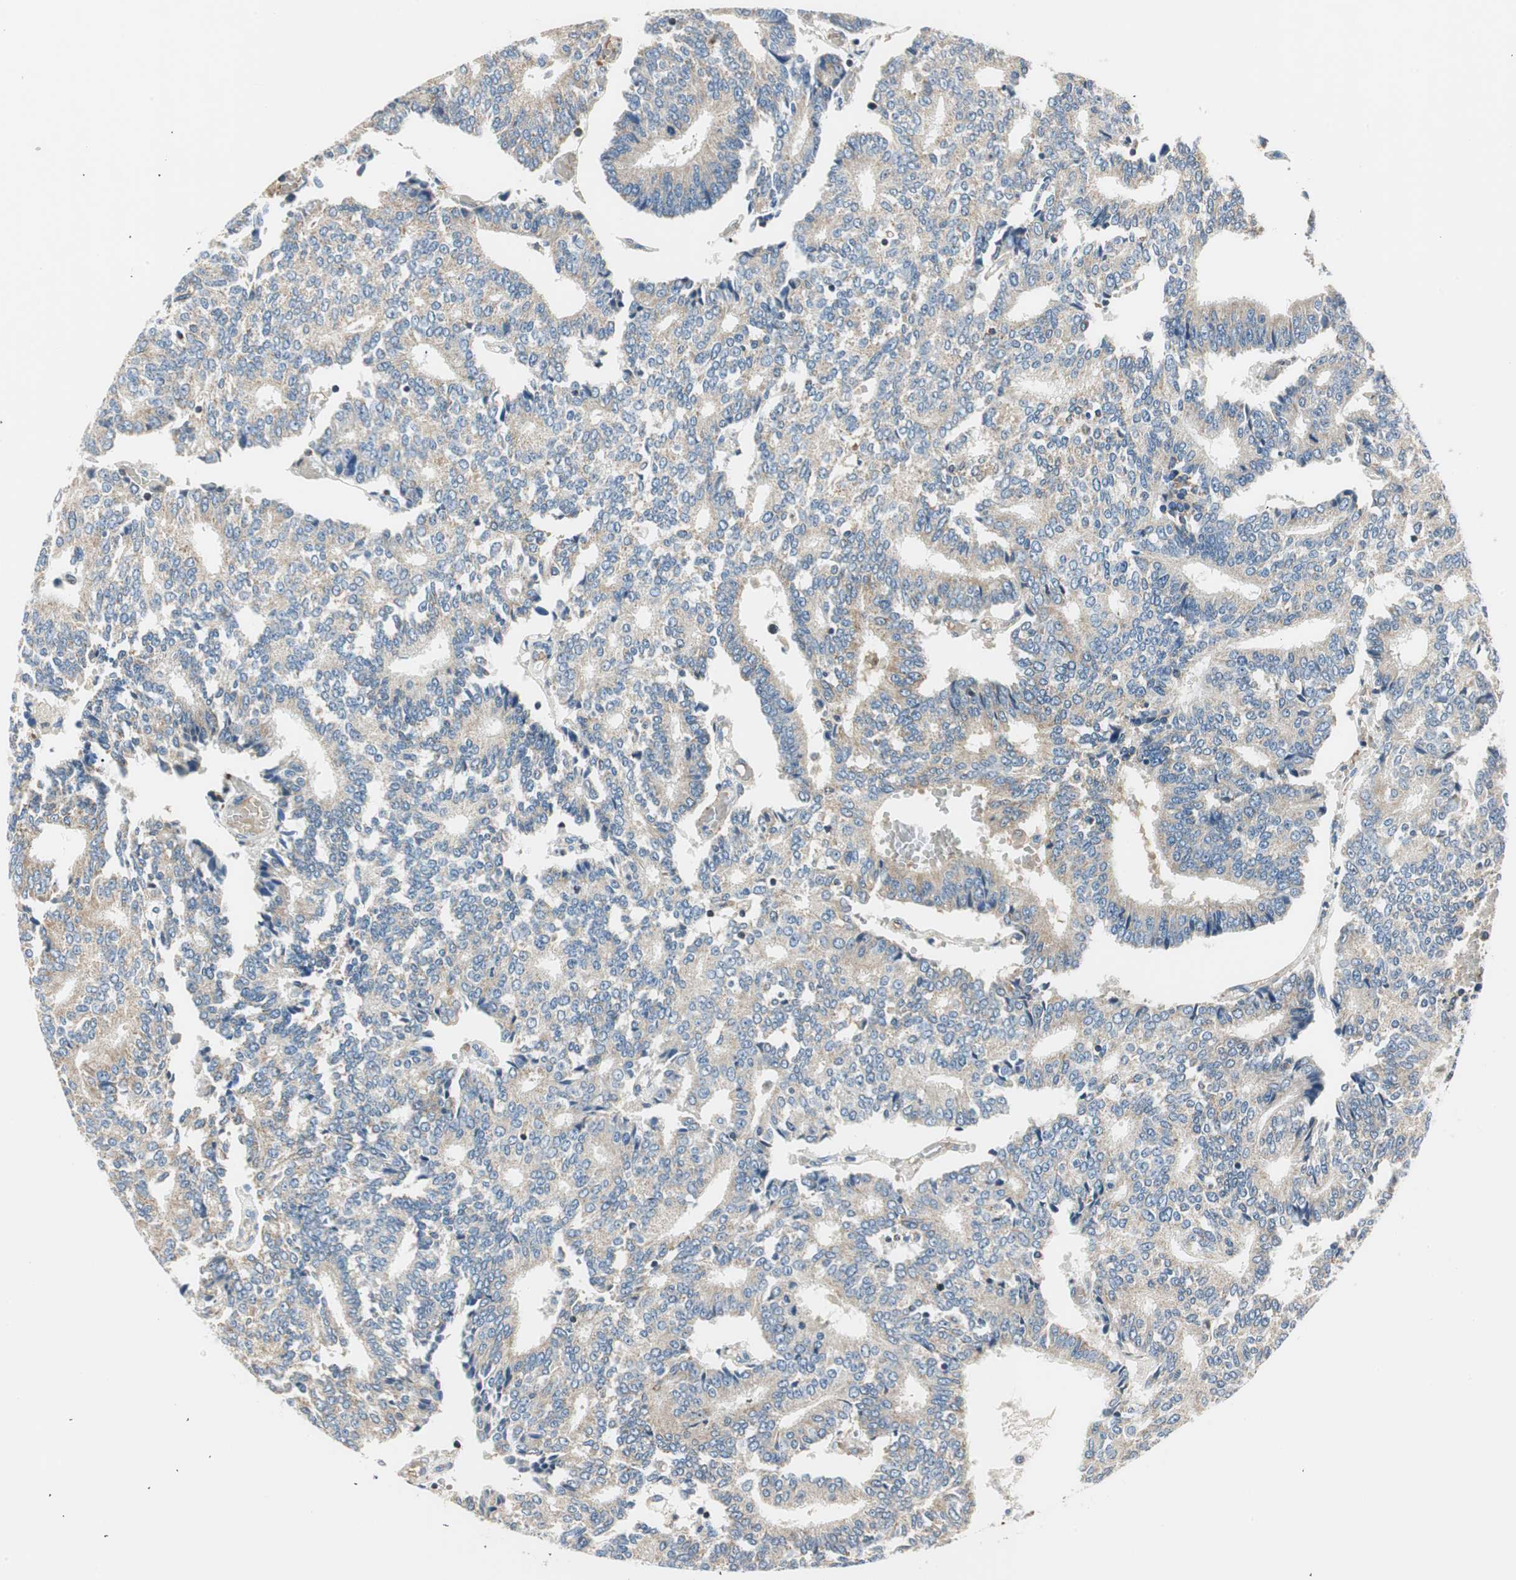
{"staining": {"intensity": "weak", "quantity": ">75%", "location": "cytoplasmic/membranous"}, "tissue": "prostate cancer", "cell_type": "Tumor cells", "image_type": "cancer", "snomed": [{"axis": "morphology", "description": "Adenocarcinoma, High grade"}, {"axis": "topography", "description": "Prostate"}], "caption": "The immunohistochemical stain labels weak cytoplasmic/membranous positivity in tumor cells of prostate cancer (adenocarcinoma (high-grade)) tissue.", "gene": "RORB", "patient": {"sex": "male", "age": 55}}